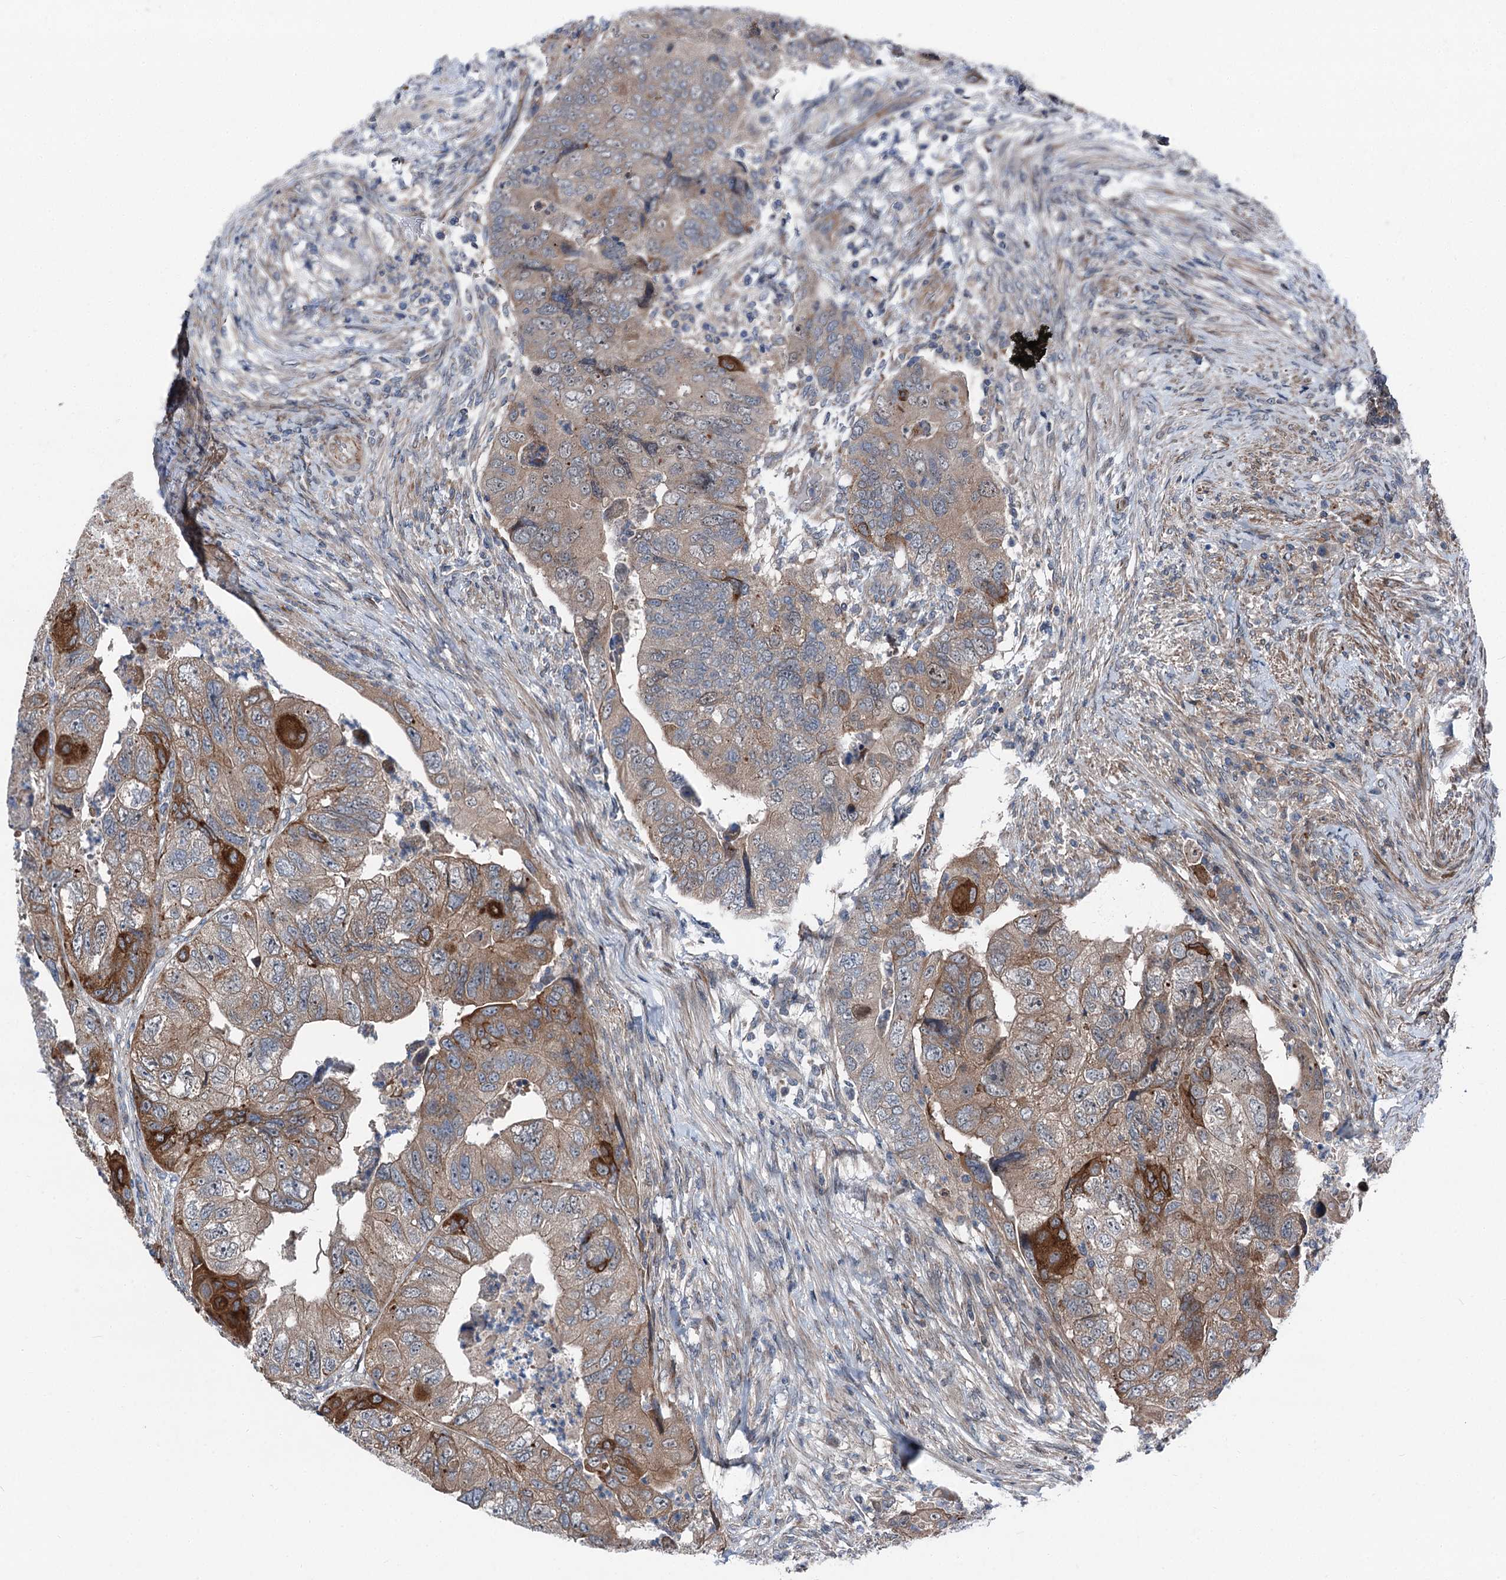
{"staining": {"intensity": "moderate", "quantity": "<25%", "location": "cytoplasmic/membranous"}, "tissue": "colorectal cancer", "cell_type": "Tumor cells", "image_type": "cancer", "snomed": [{"axis": "morphology", "description": "Adenocarcinoma, NOS"}, {"axis": "topography", "description": "Rectum"}], "caption": "High-power microscopy captured an immunohistochemistry (IHC) micrograph of colorectal cancer (adenocarcinoma), revealing moderate cytoplasmic/membranous positivity in approximately <25% of tumor cells. The staining is performed using DAB (3,3'-diaminobenzidine) brown chromogen to label protein expression. The nuclei are counter-stained blue using hematoxylin.", "gene": "POLR1D", "patient": {"sex": "male", "age": 63}}